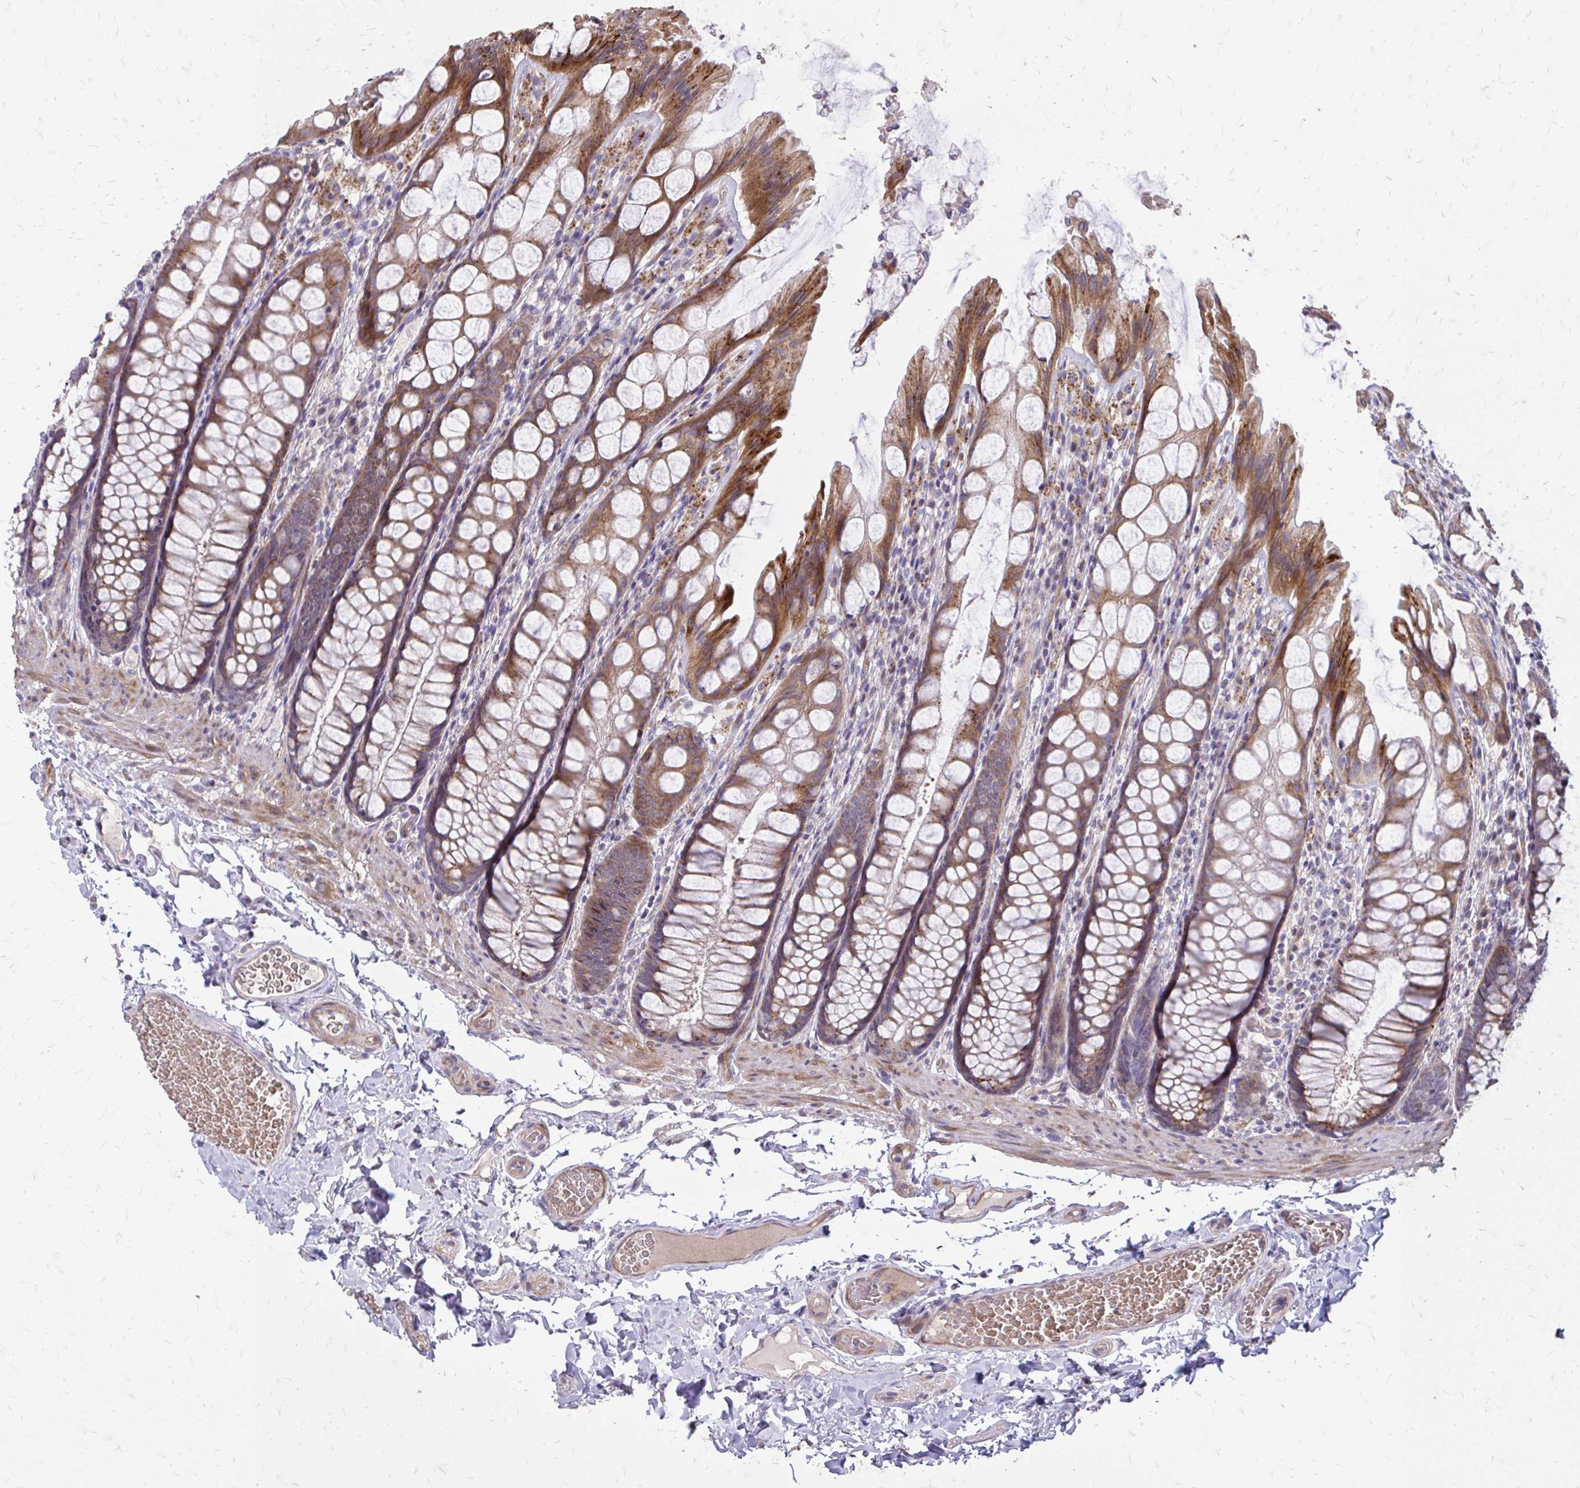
{"staining": {"intensity": "weak", "quantity": ">75%", "location": "cytoplasmic/membranous"}, "tissue": "colon", "cell_type": "Endothelial cells", "image_type": "normal", "snomed": [{"axis": "morphology", "description": "Normal tissue, NOS"}, {"axis": "topography", "description": "Colon"}], "caption": "Endothelial cells show low levels of weak cytoplasmic/membranous positivity in approximately >75% of cells in unremarkable colon.", "gene": "MYORG", "patient": {"sex": "male", "age": 47}}